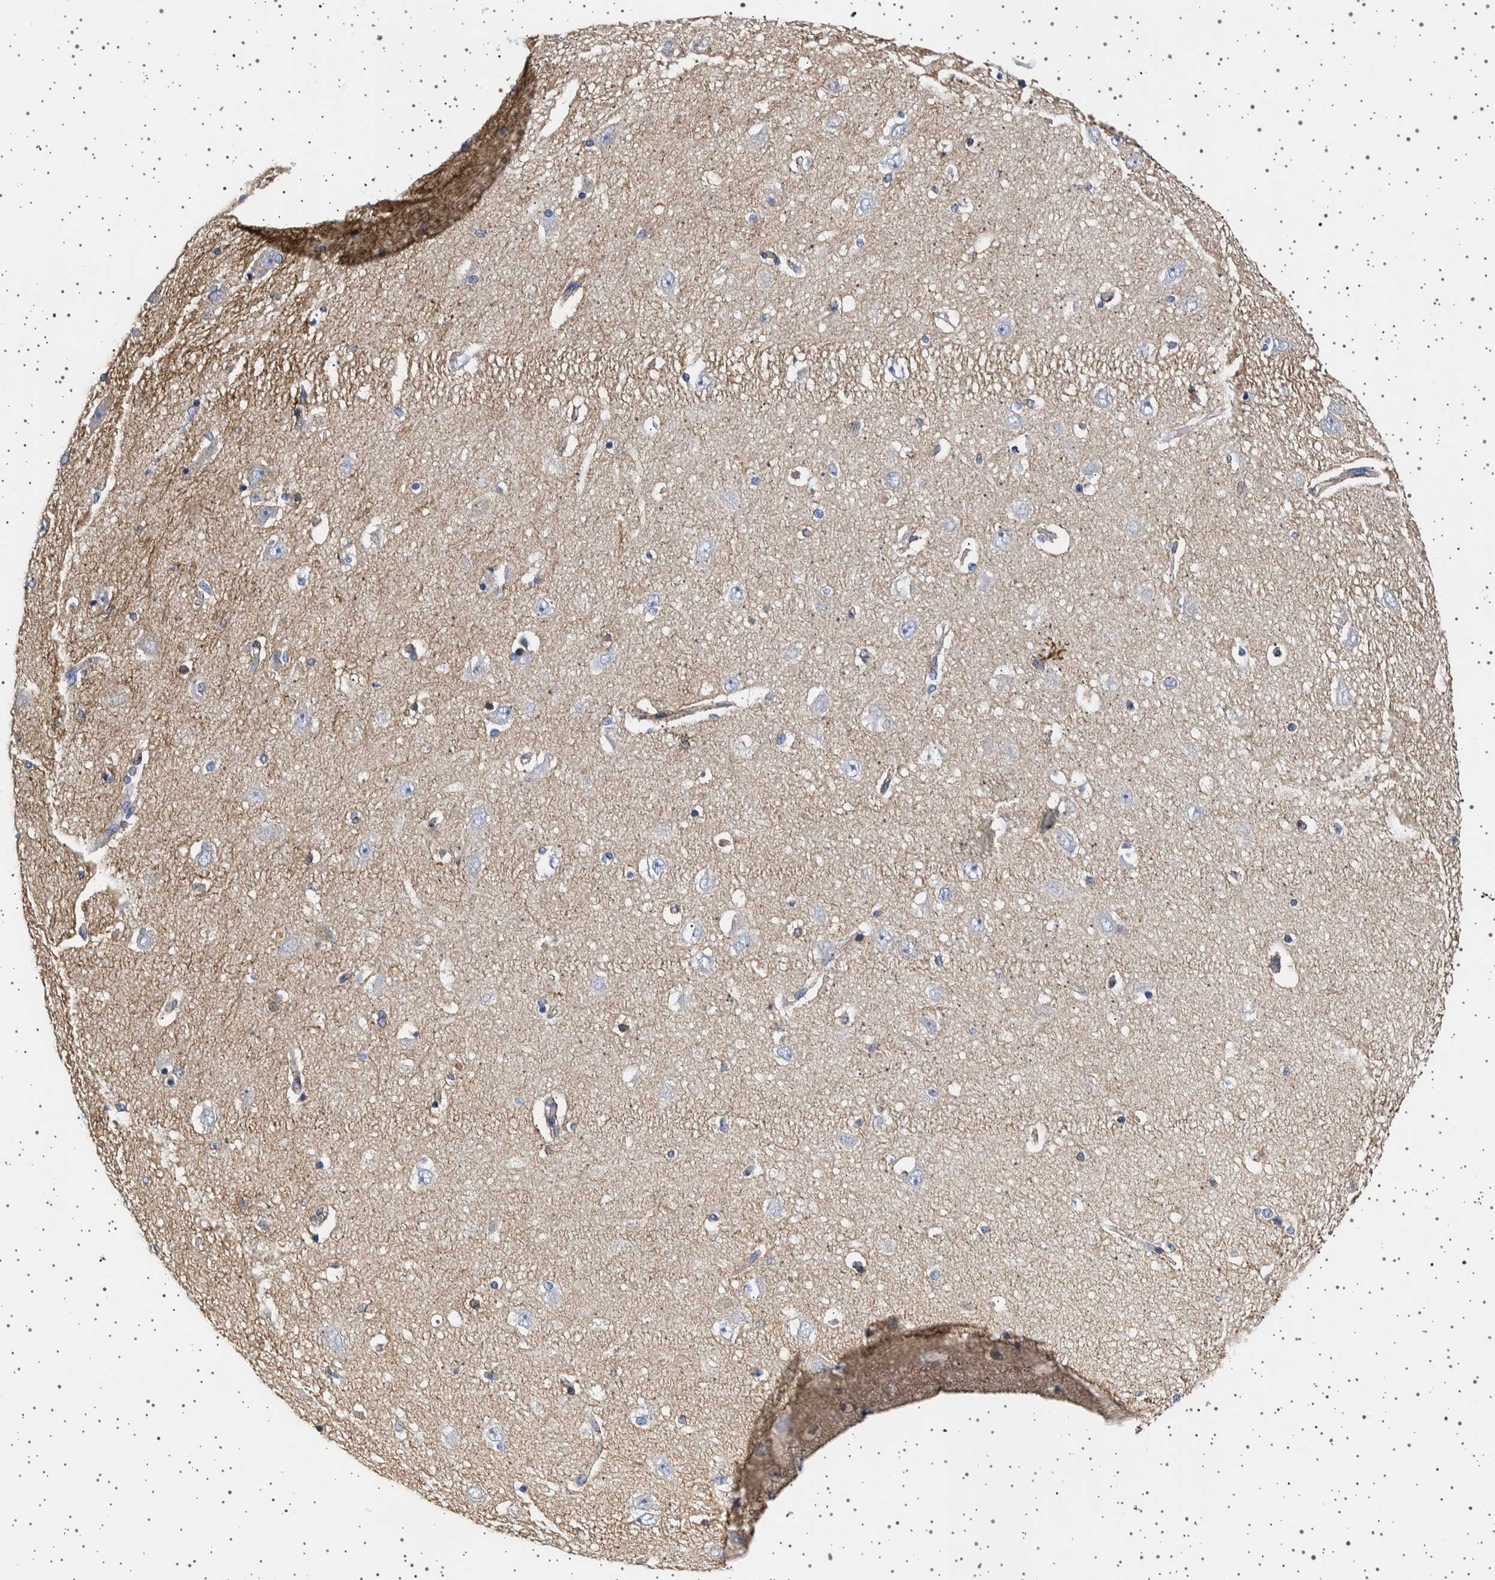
{"staining": {"intensity": "negative", "quantity": "none", "location": "none"}, "tissue": "hippocampus", "cell_type": "Glial cells", "image_type": "normal", "snomed": [{"axis": "morphology", "description": "Normal tissue, NOS"}, {"axis": "topography", "description": "Hippocampus"}], "caption": "IHC of unremarkable human hippocampus exhibits no expression in glial cells.", "gene": "SEPTIN4", "patient": {"sex": "female", "age": 54}}